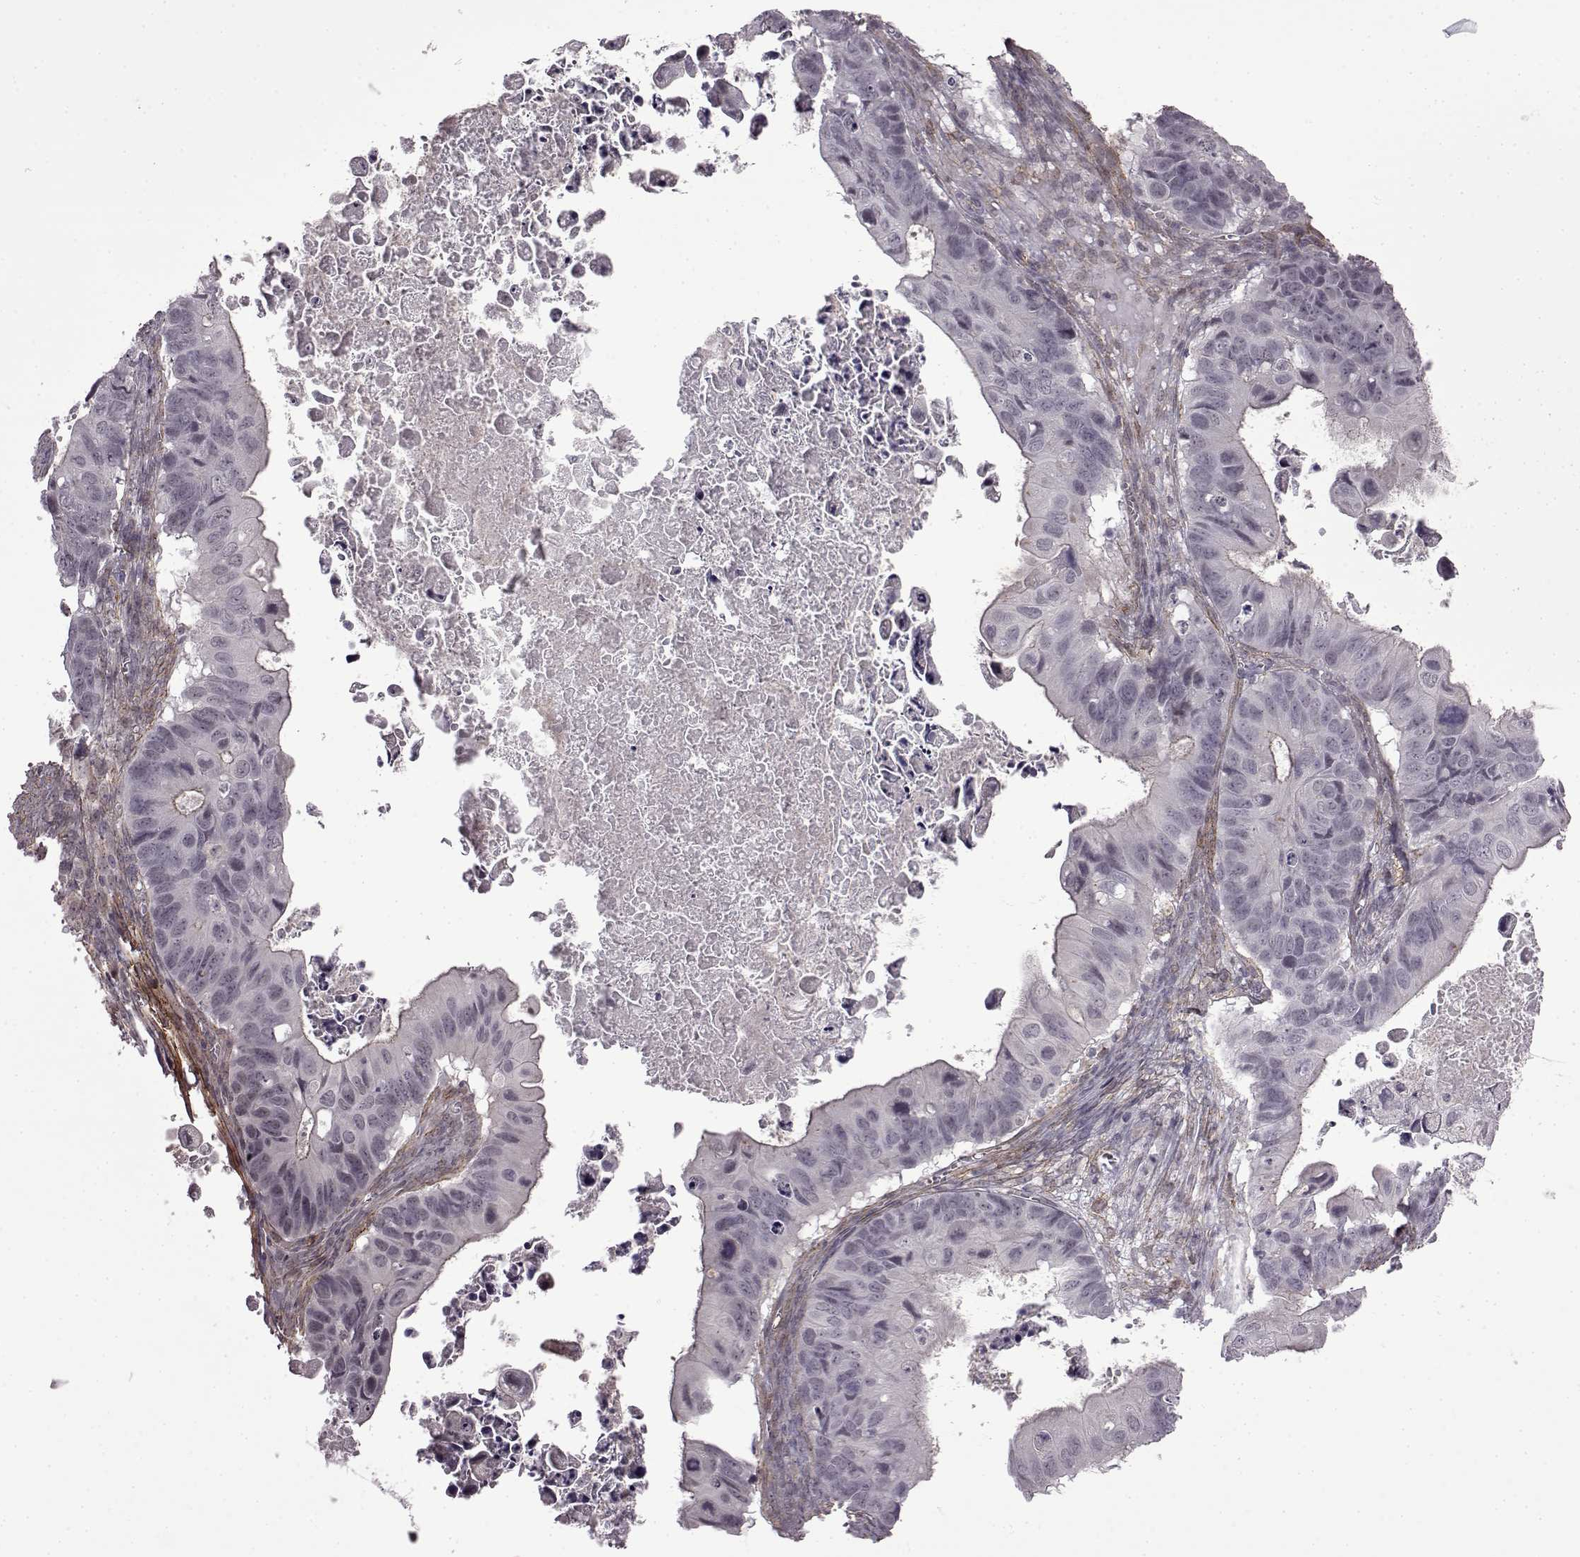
{"staining": {"intensity": "negative", "quantity": "none", "location": "none"}, "tissue": "ovarian cancer", "cell_type": "Tumor cells", "image_type": "cancer", "snomed": [{"axis": "morphology", "description": "Cystadenocarcinoma, mucinous, NOS"}, {"axis": "topography", "description": "Ovary"}], "caption": "Histopathology image shows no protein positivity in tumor cells of ovarian cancer (mucinous cystadenocarcinoma) tissue.", "gene": "SYNPO2", "patient": {"sex": "female", "age": 64}}